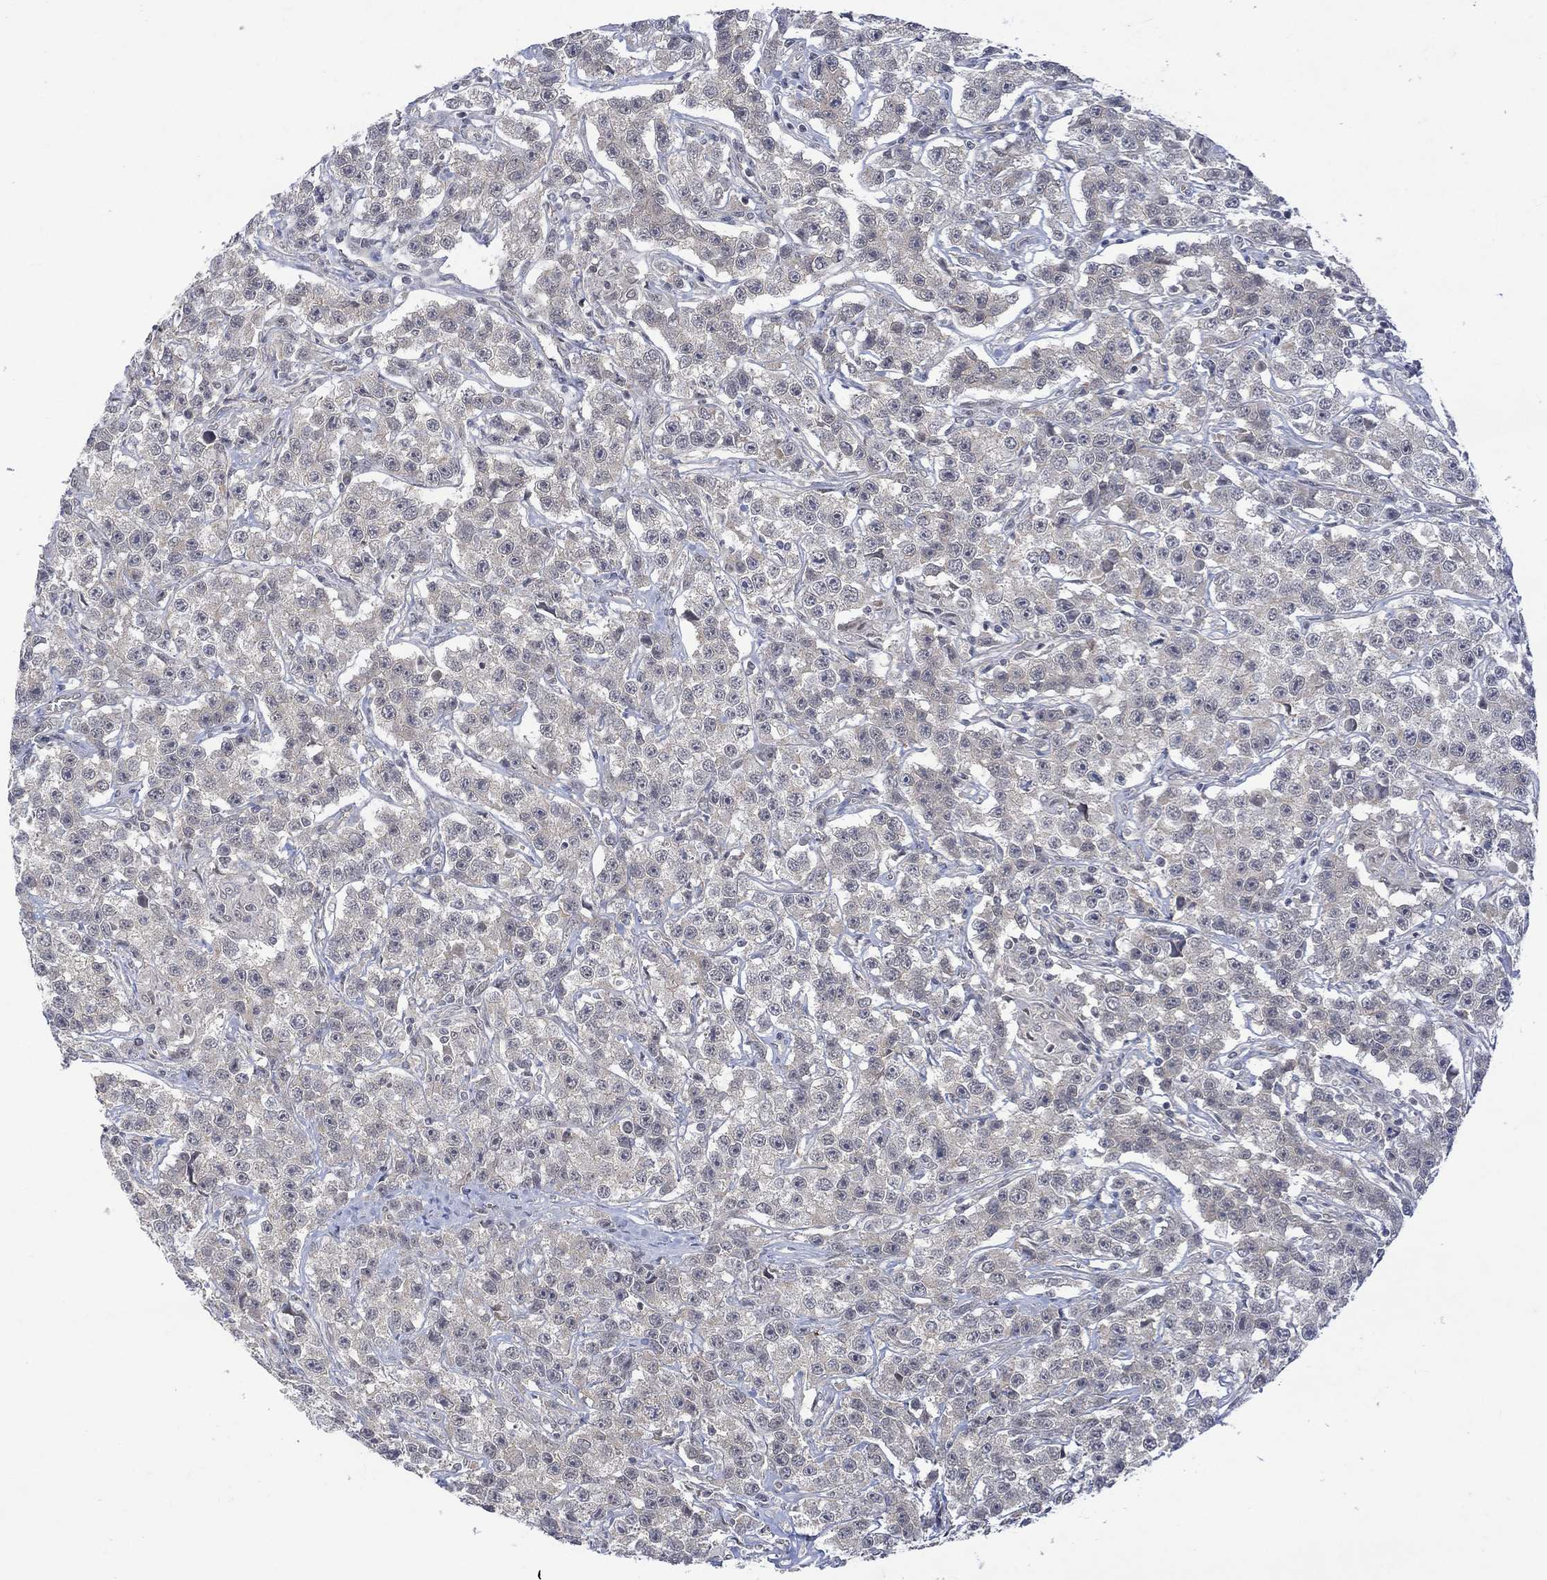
{"staining": {"intensity": "negative", "quantity": "none", "location": "none"}, "tissue": "testis cancer", "cell_type": "Tumor cells", "image_type": "cancer", "snomed": [{"axis": "morphology", "description": "Seminoma, NOS"}, {"axis": "topography", "description": "Testis"}], "caption": "Seminoma (testis) was stained to show a protein in brown. There is no significant staining in tumor cells. The staining was performed using DAB to visualize the protein expression in brown, while the nuclei were stained in blue with hematoxylin (Magnification: 20x).", "gene": "GRIN2D", "patient": {"sex": "male", "age": 59}}